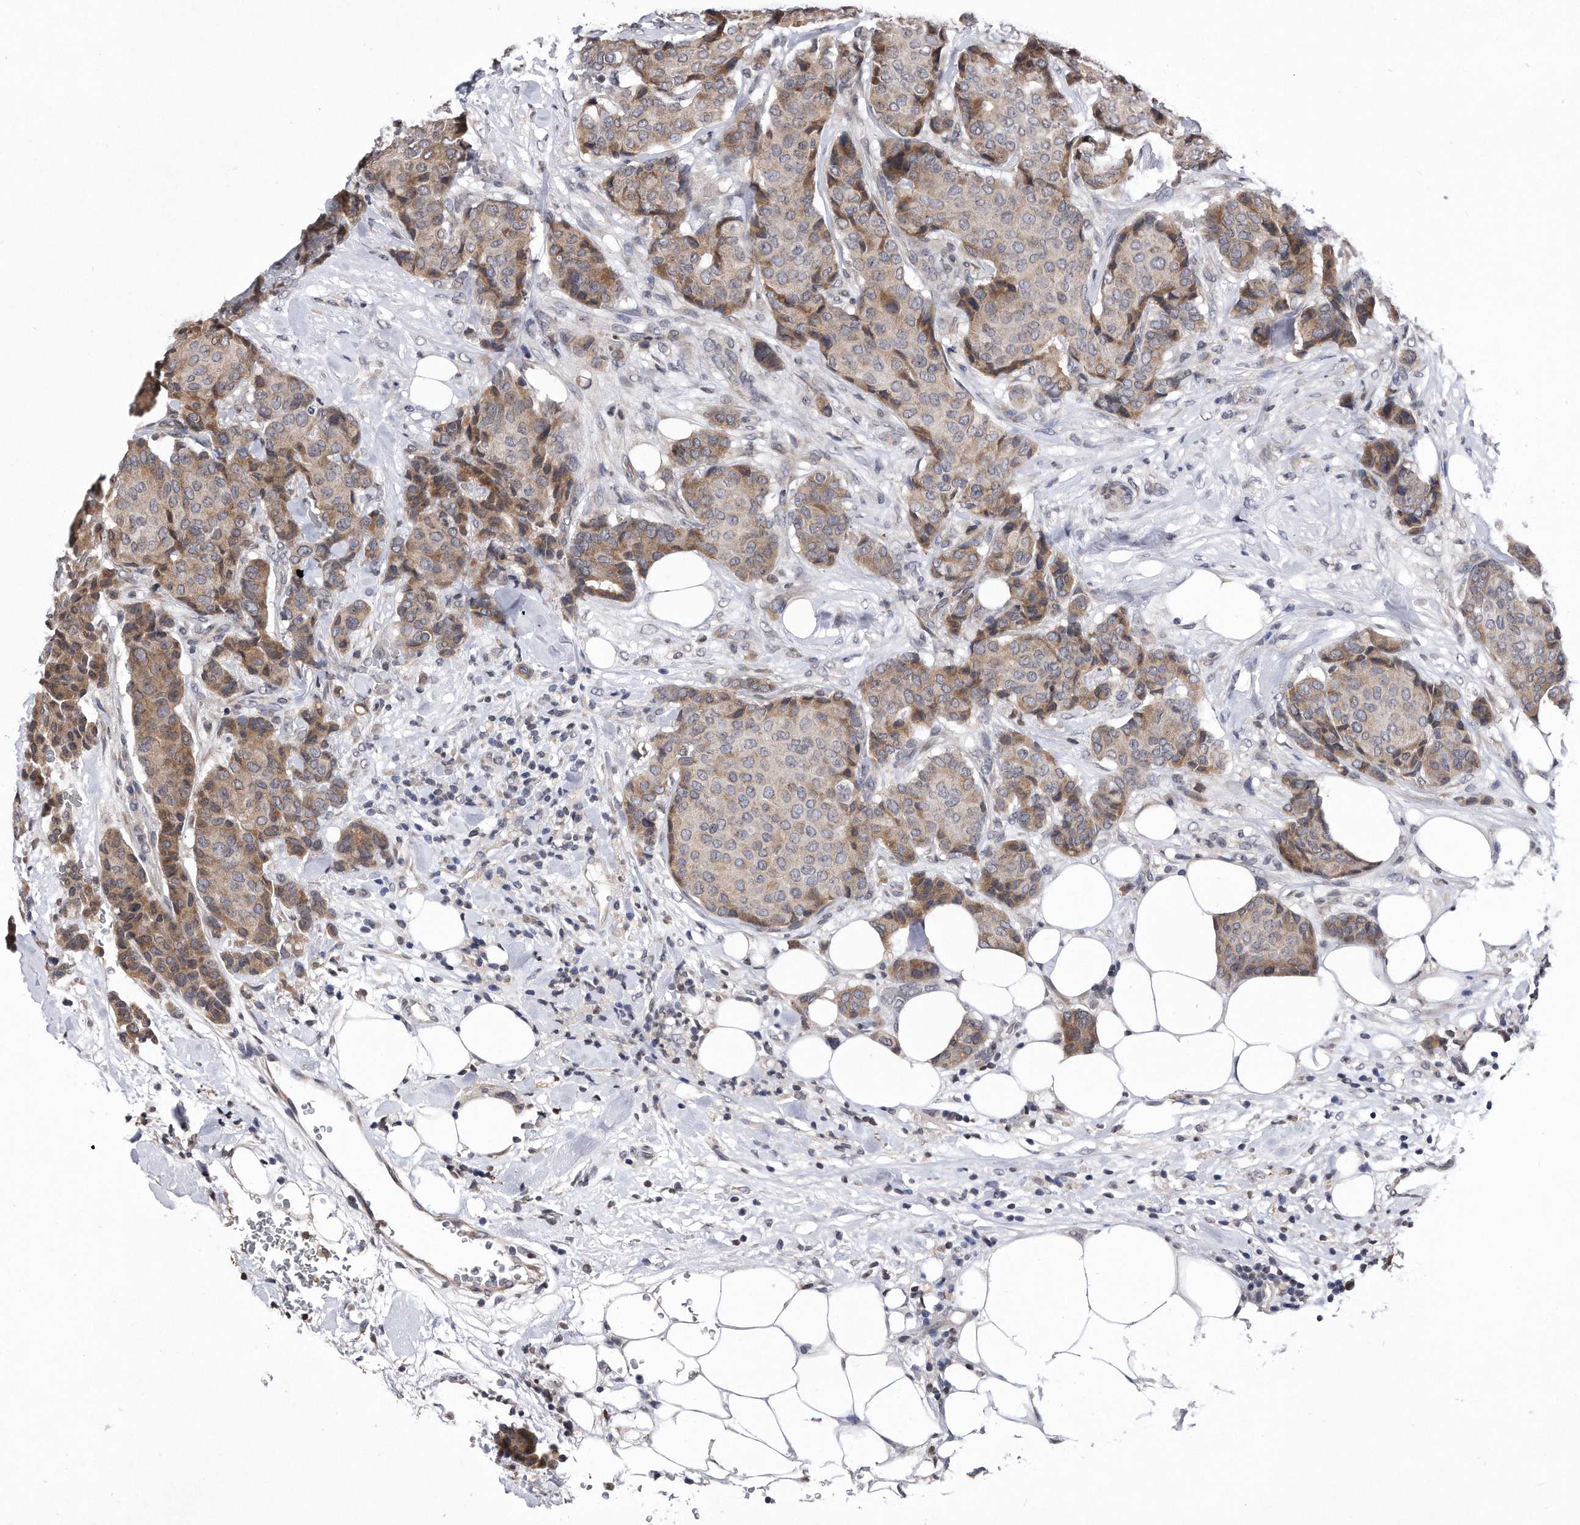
{"staining": {"intensity": "moderate", "quantity": "25%-75%", "location": "cytoplasmic/membranous"}, "tissue": "breast cancer", "cell_type": "Tumor cells", "image_type": "cancer", "snomed": [{"axis": "morphology", "description": "Duct carcinoma"}, {"axis": "topography", "description": "Breast"}], "caption": "IHC (DAB (3,3'-diaminobenzidine)) staining of breast cancer exhibits moderate cytoplasmic/membranous protein expression in about 25%-75% of tumor cells.", "gene": "DAB1", "patient": {"sex": "female", "age": 75}}